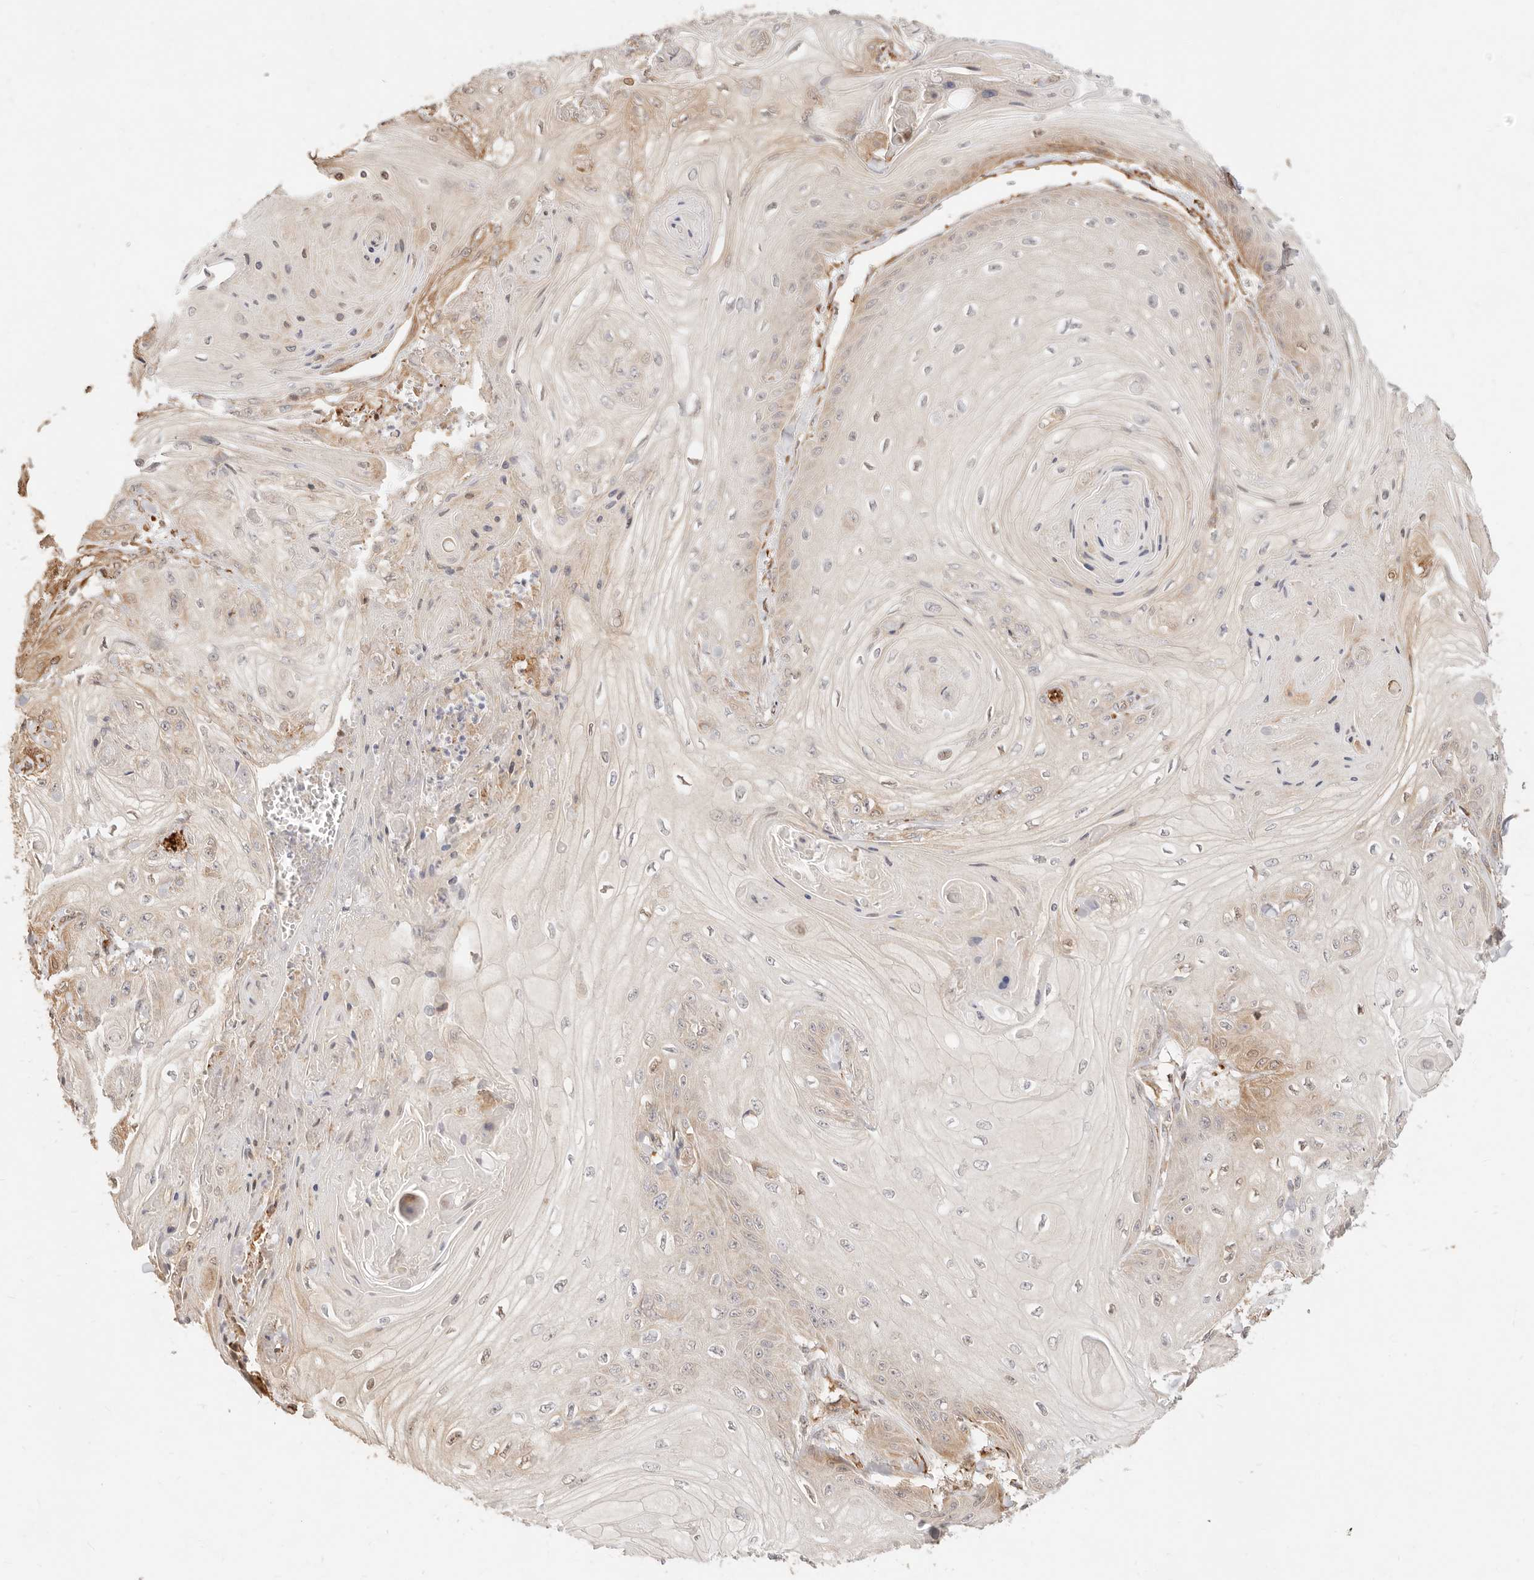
{"staining": {"intensity": "weak", "quantity": "<25%", "location": "cytoplasmic/membranous"}, "tissue": "skin cancer", "cell_type": "Tumor cells", "image_type": "cancer", "snomed": [{"axis": "morphology", "description": "Squamous cell carcinoma, NOS"}, {"axis": "topography", "description": "Skin"}], "caption": "IHC photomicrograph of skin cancer stained for a protein (brown), which shows no staining in tumor cells.", "gene": "UBXN10", "patient": {"sex": "male", "age": 74}}